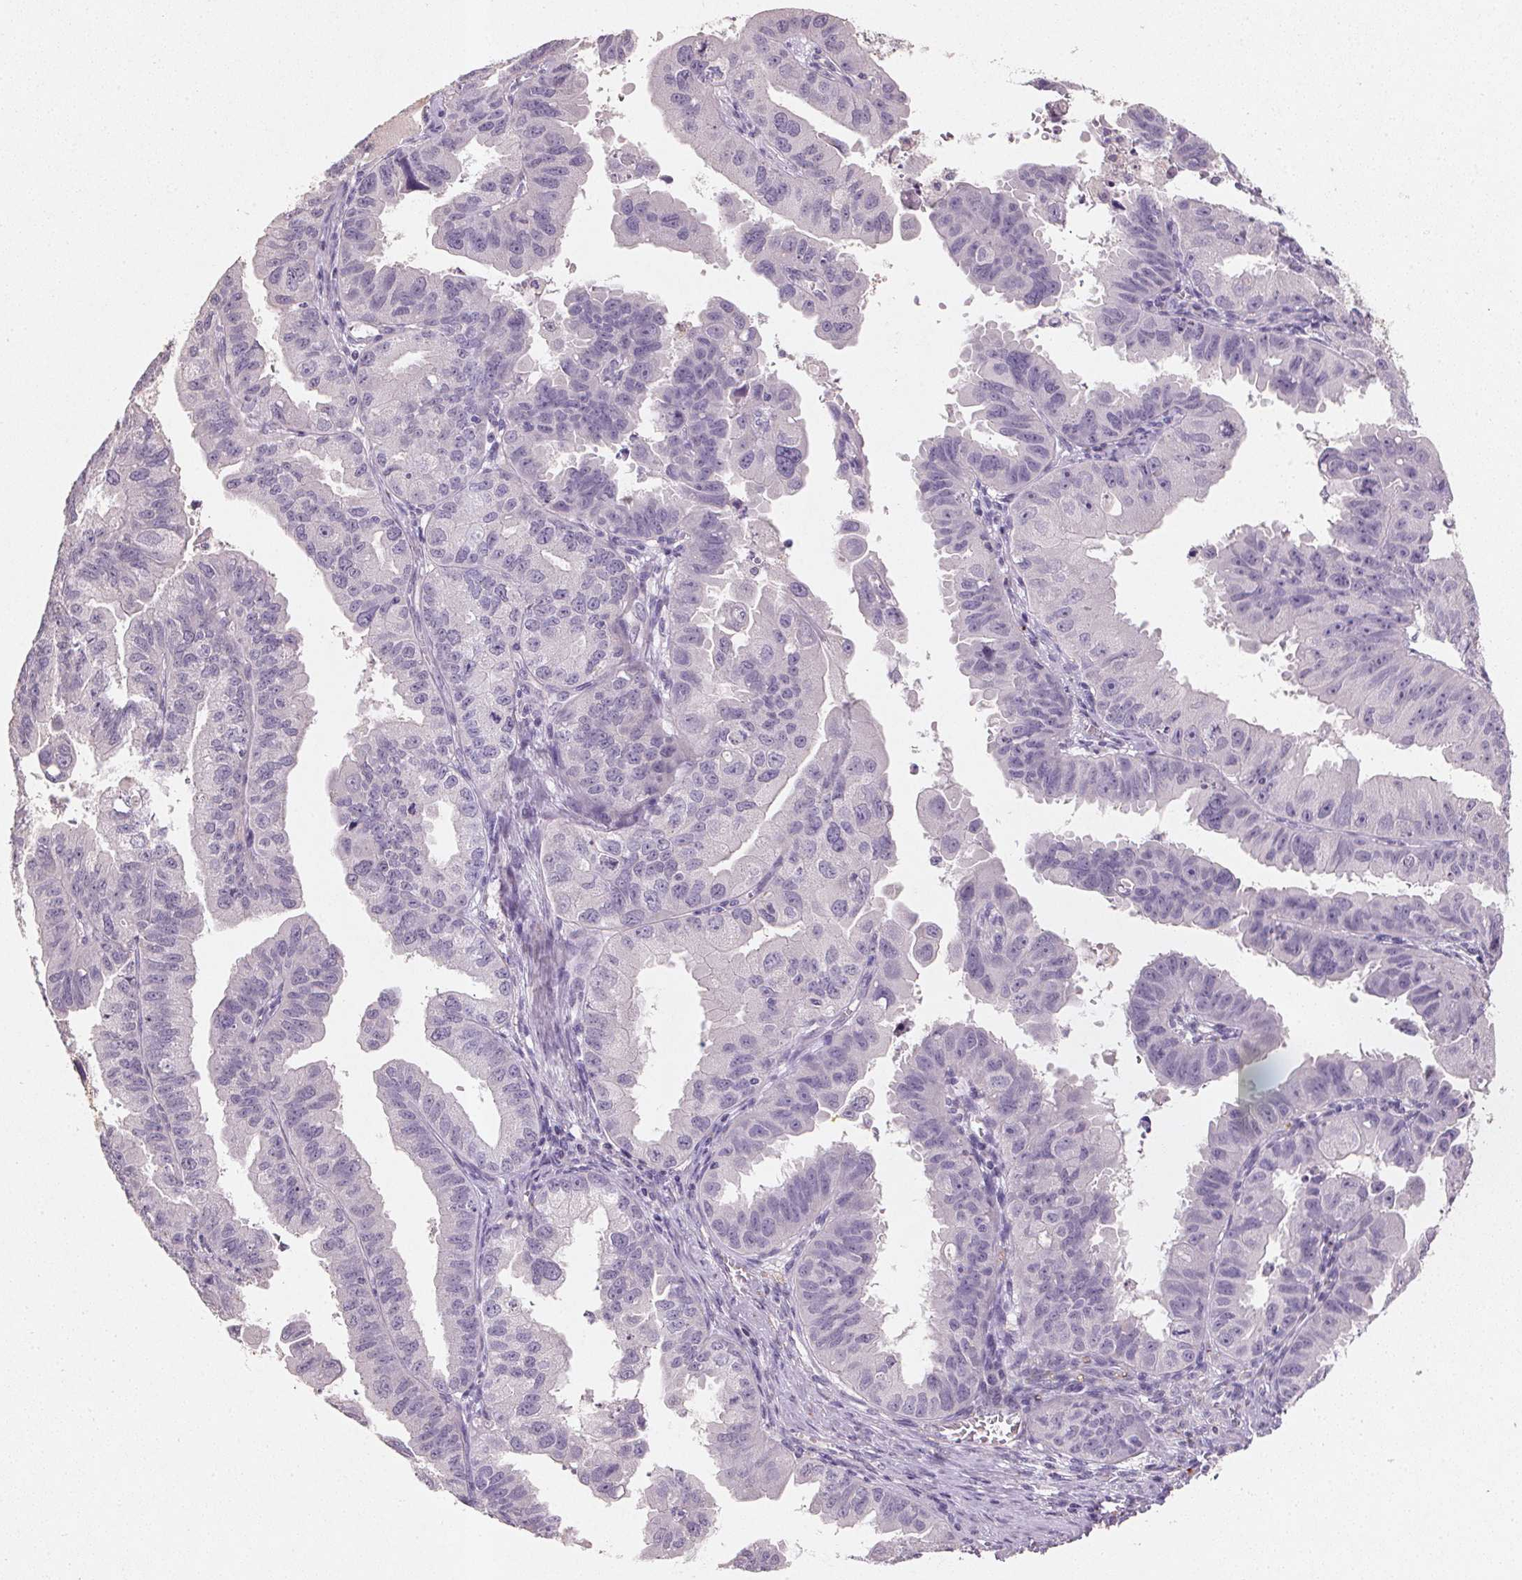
{"staining": {"intensity": "negative", "quantity": "none", "location": "none"}, "tissue": "ovarian cancer", "cell_type": "Tumor cells", "image_type": "cancer", "snomed": [{"axis": "morphology", "description": "Carcinoma, endometroid"}, {"axis": "topography", "description": "Ovary"}], "caption": "IHC histopathology image of neoplastic tissue: human endometroid carcinoma (ovarian) stained with DAB displays no significant protein staining in tumor cells.", "gene": "CXCL5", "patient": {"sex": "female", "age": 85}}